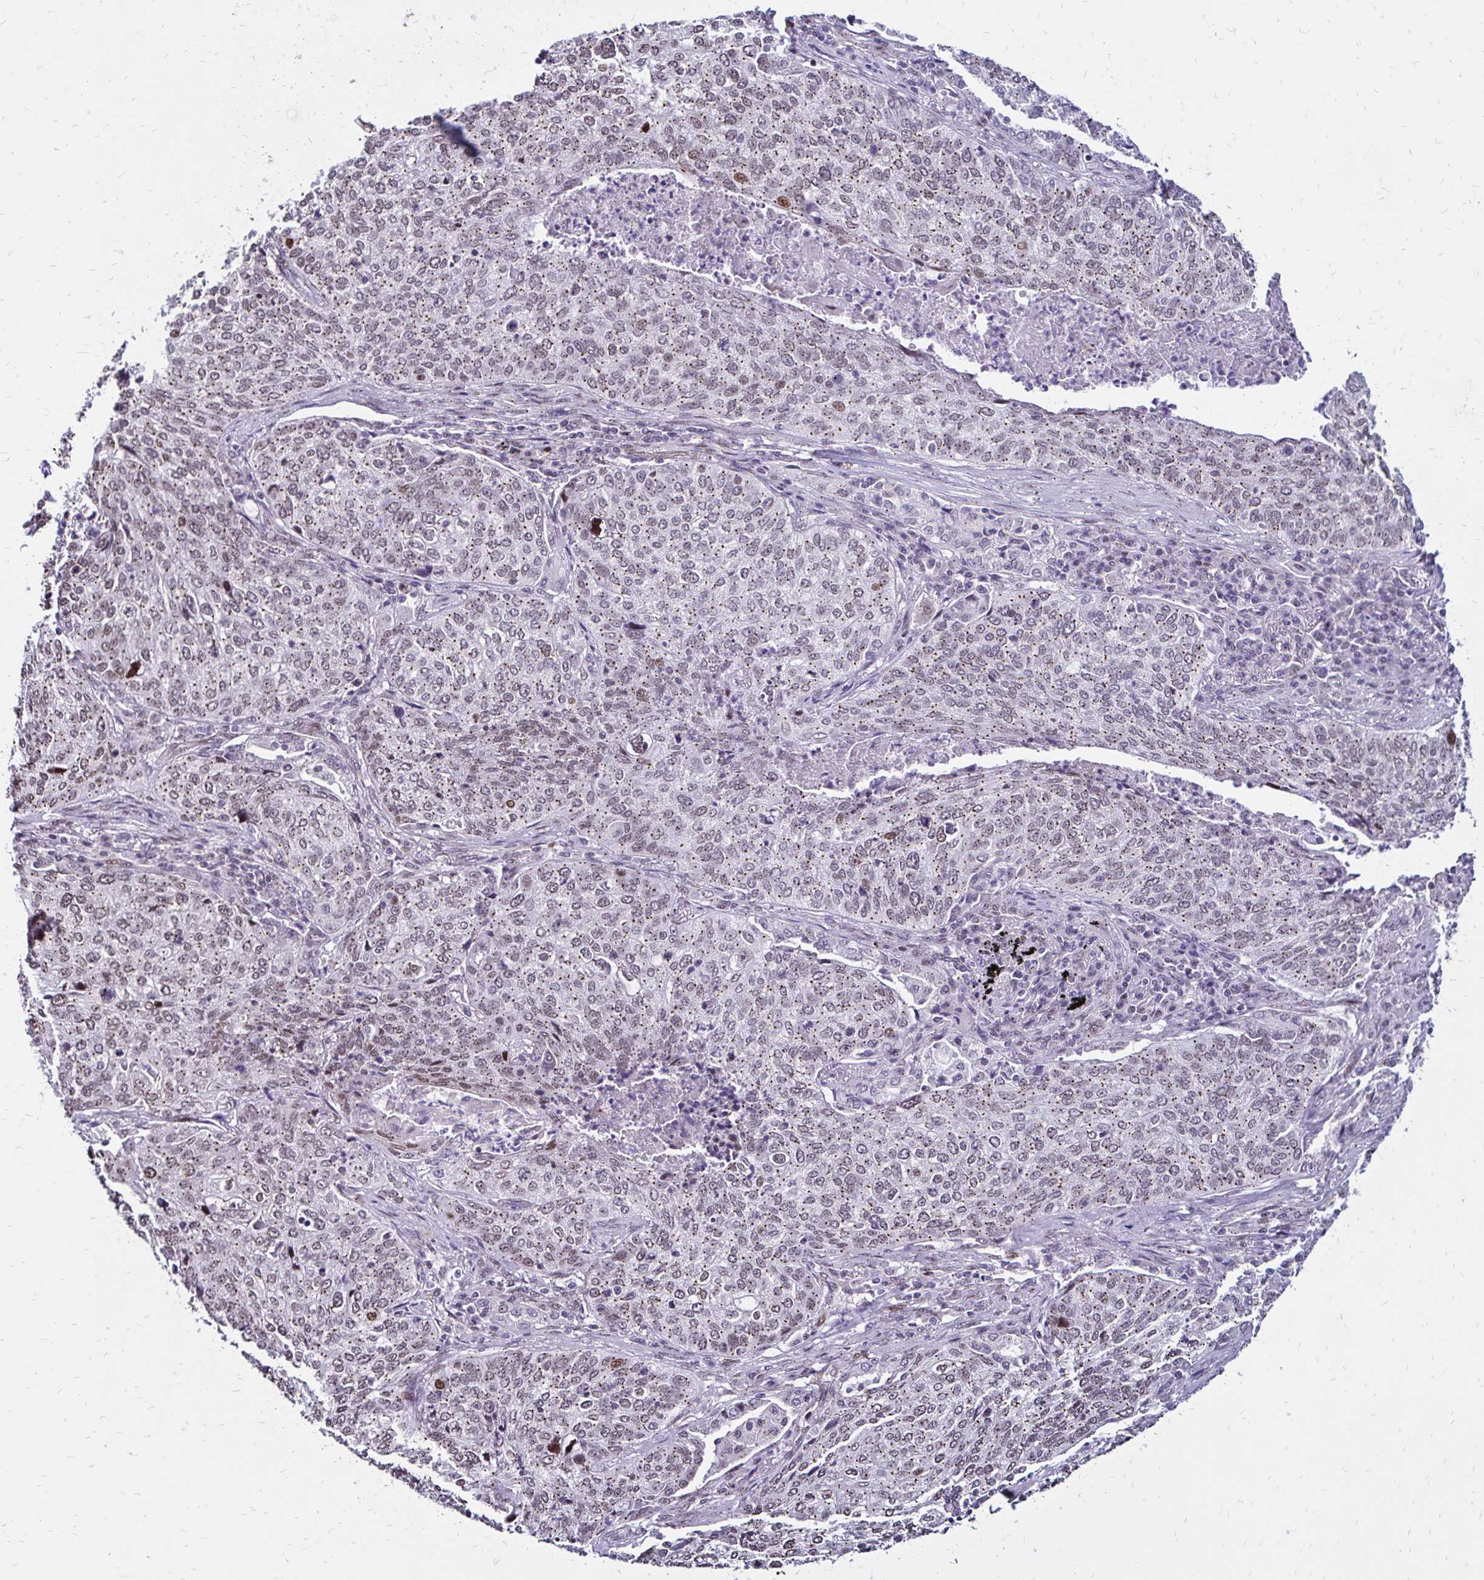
{"staining": {"intensity": "weak", "quantity": ">75%", "location": "cytoplasmic/membranous,nuclear"}, "tissue": "lung cancer", "cell_type": "Tumor cells", "image_type": "cancer", "snomed": [{"axis": "morphology", "description": "Squamous cell carcinoma, NOS"}, {"axis": "topography", "description": "Lung"}], "caption": "This image exhibits immunohistochemistry staining of human squamous cell carcinoma (lung), with low weak cytoplasmic/membranous and nuclear staining in approximately >75% of tumor cells.", "gene": "TOB1", "patient": {"sex": "male", "age": 63}}